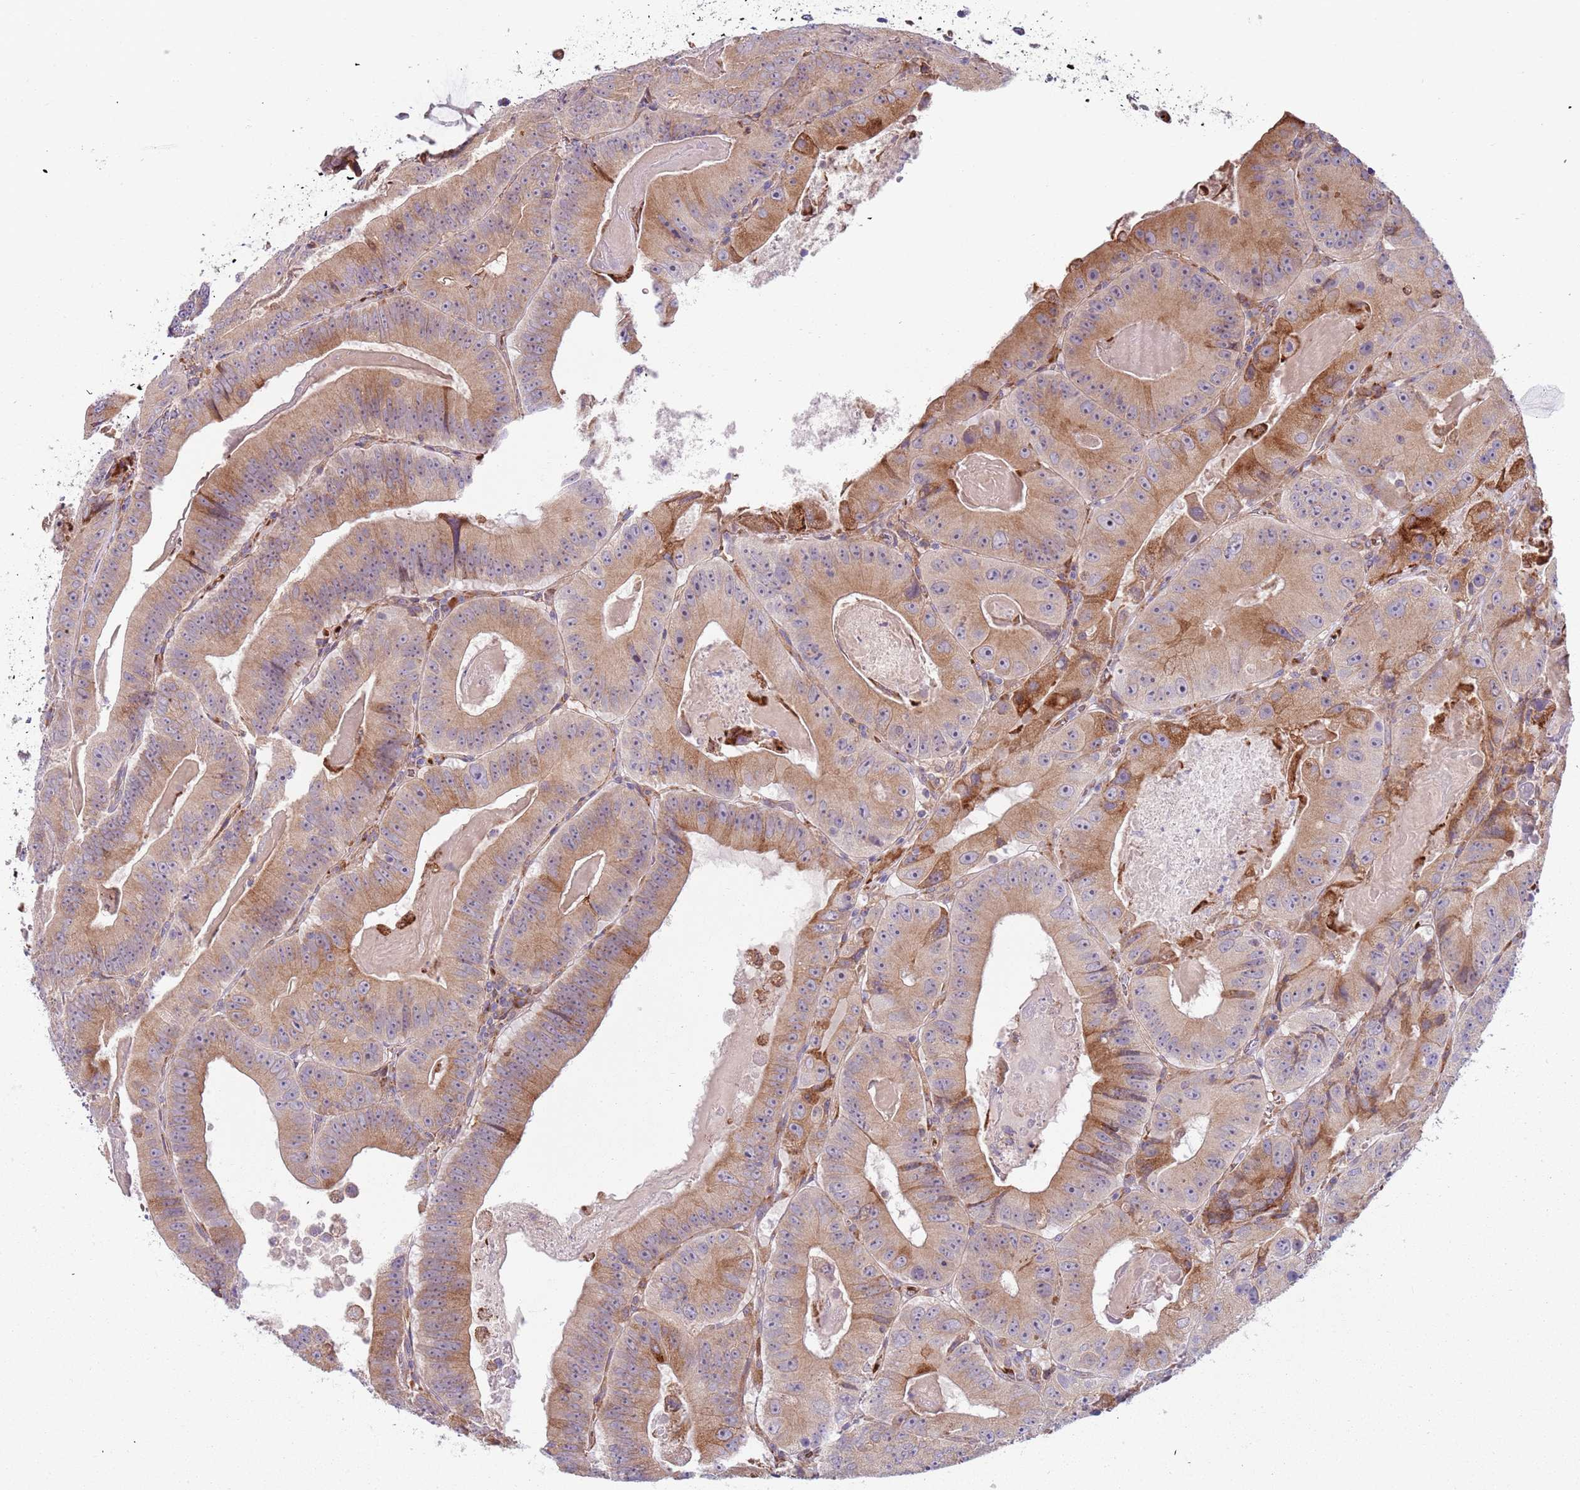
{"staining": {"intensity": "moderate", "quantity": ">75%", "location": "cytoplasmic/membranous"}, "tissue": "colorectal cancer", "cell_type": "Tumor cells", "image_type": "cancer", "snomed": [{"axis": "morphology", "description": "Adenocarcinoma, NOS"}, {"axis": "topography", "description": "Colon"}], "caption": "Immunohistochemical staining of colorectal adenocarcinoma exhibits medium levels of moderate cytoplasmic/membranous protein staining in about >75% of tumor cells. The staining was performed using DAB, with brown indicating positive protein expression. Nuclei are stained blue with hematoxylin.", "gene": "VWCE", "patient": {"sex": "female", "age": 86}}